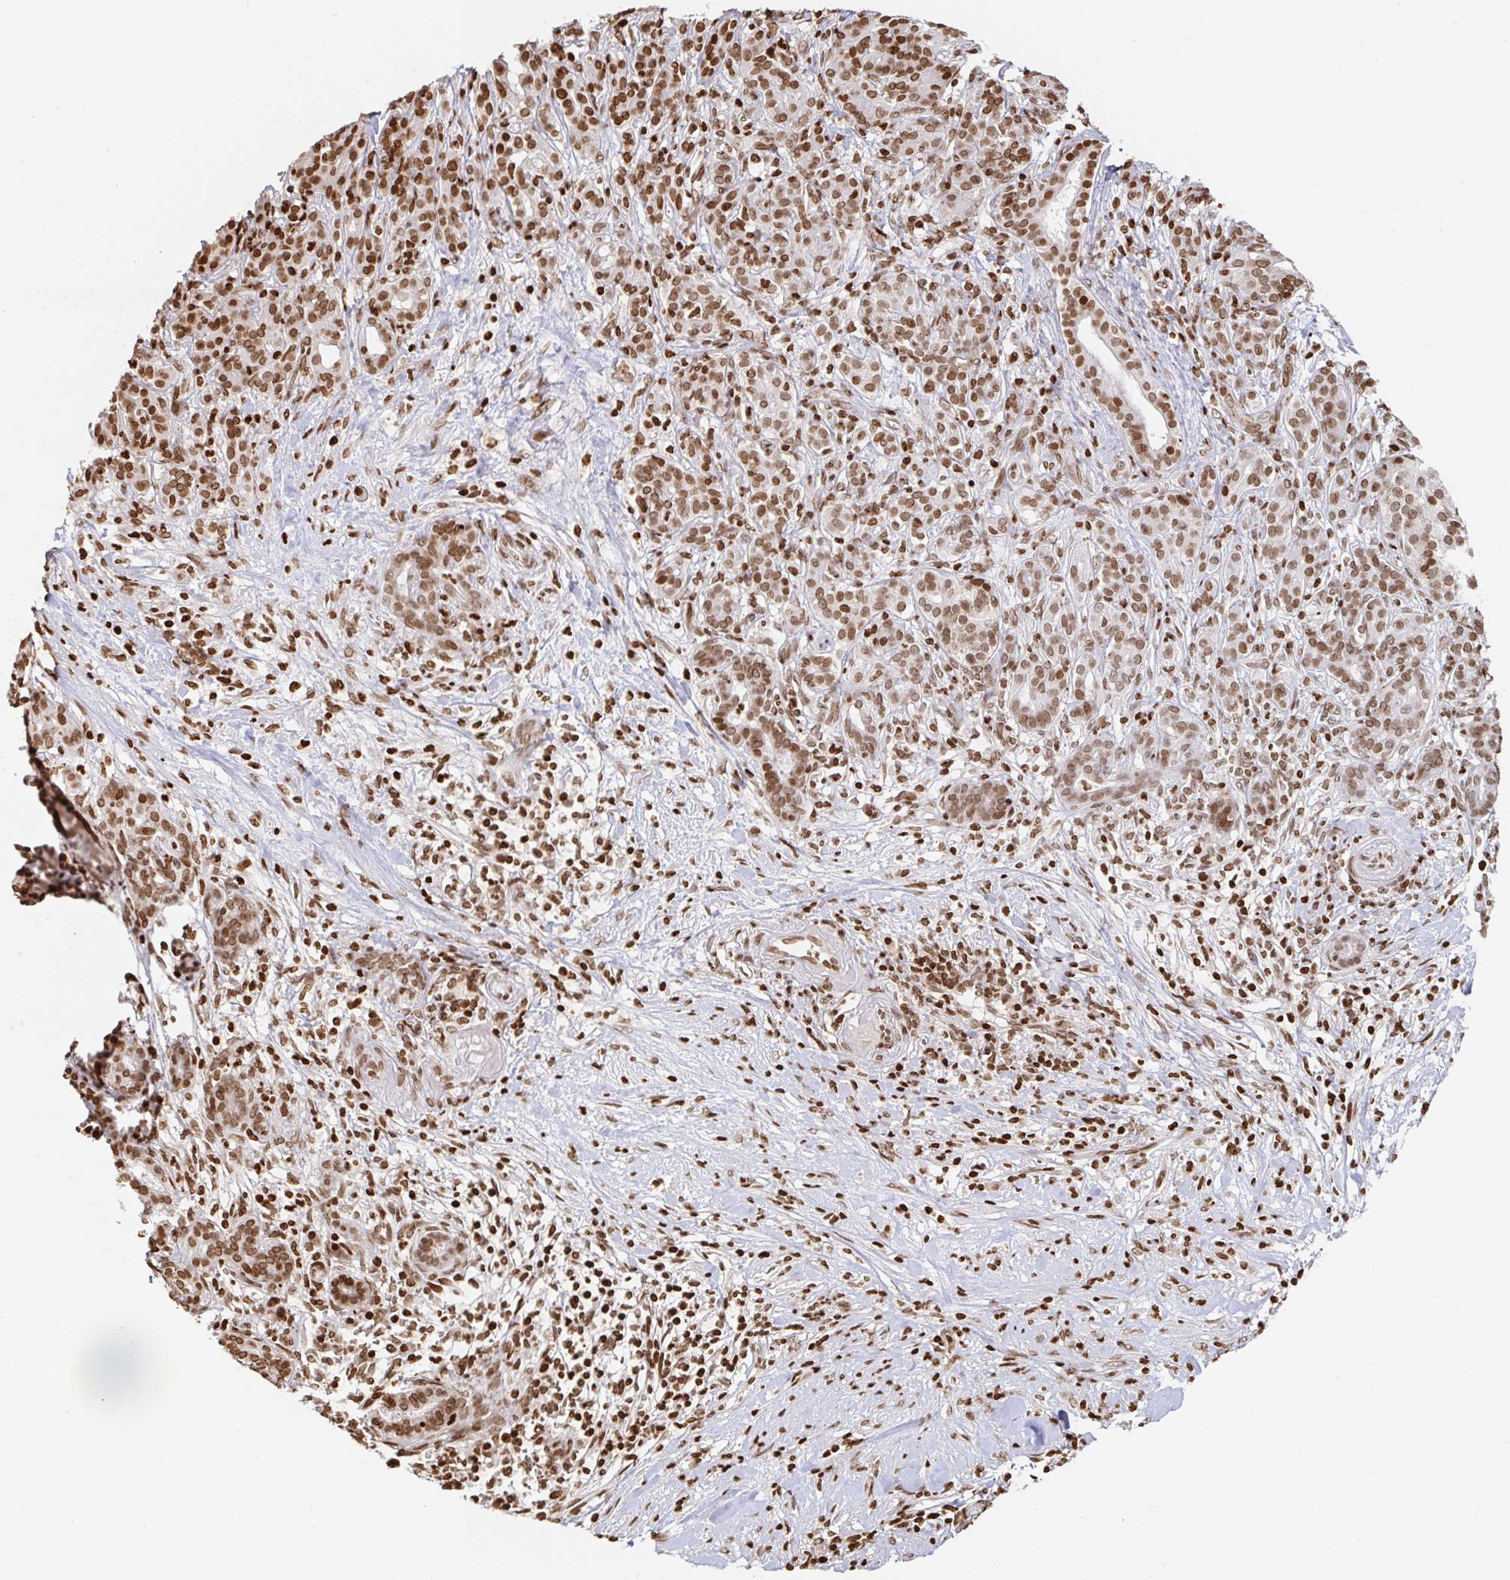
{"staining": {"intensity": "moderate", "quantity": ">75%", "location": "nuclear"}, "tissue": "pancreatic cancer", "cell_type": "Tumor cells", "image_type": "cancer", "snomed": [{"axis": "morphology", "description": "Adenocarcinoma, NOS"}, {"axis": "topography", "description": "Pancreas"}], "caption": "There is medium levels of moderate nuclear positivity in tumor cells of pancreatic adenocarcinoma, as demonstrated by immunohistochemical staining (brown color).", "gene": "H2BC5", "patient": {"sex": "male", "age": 44}}